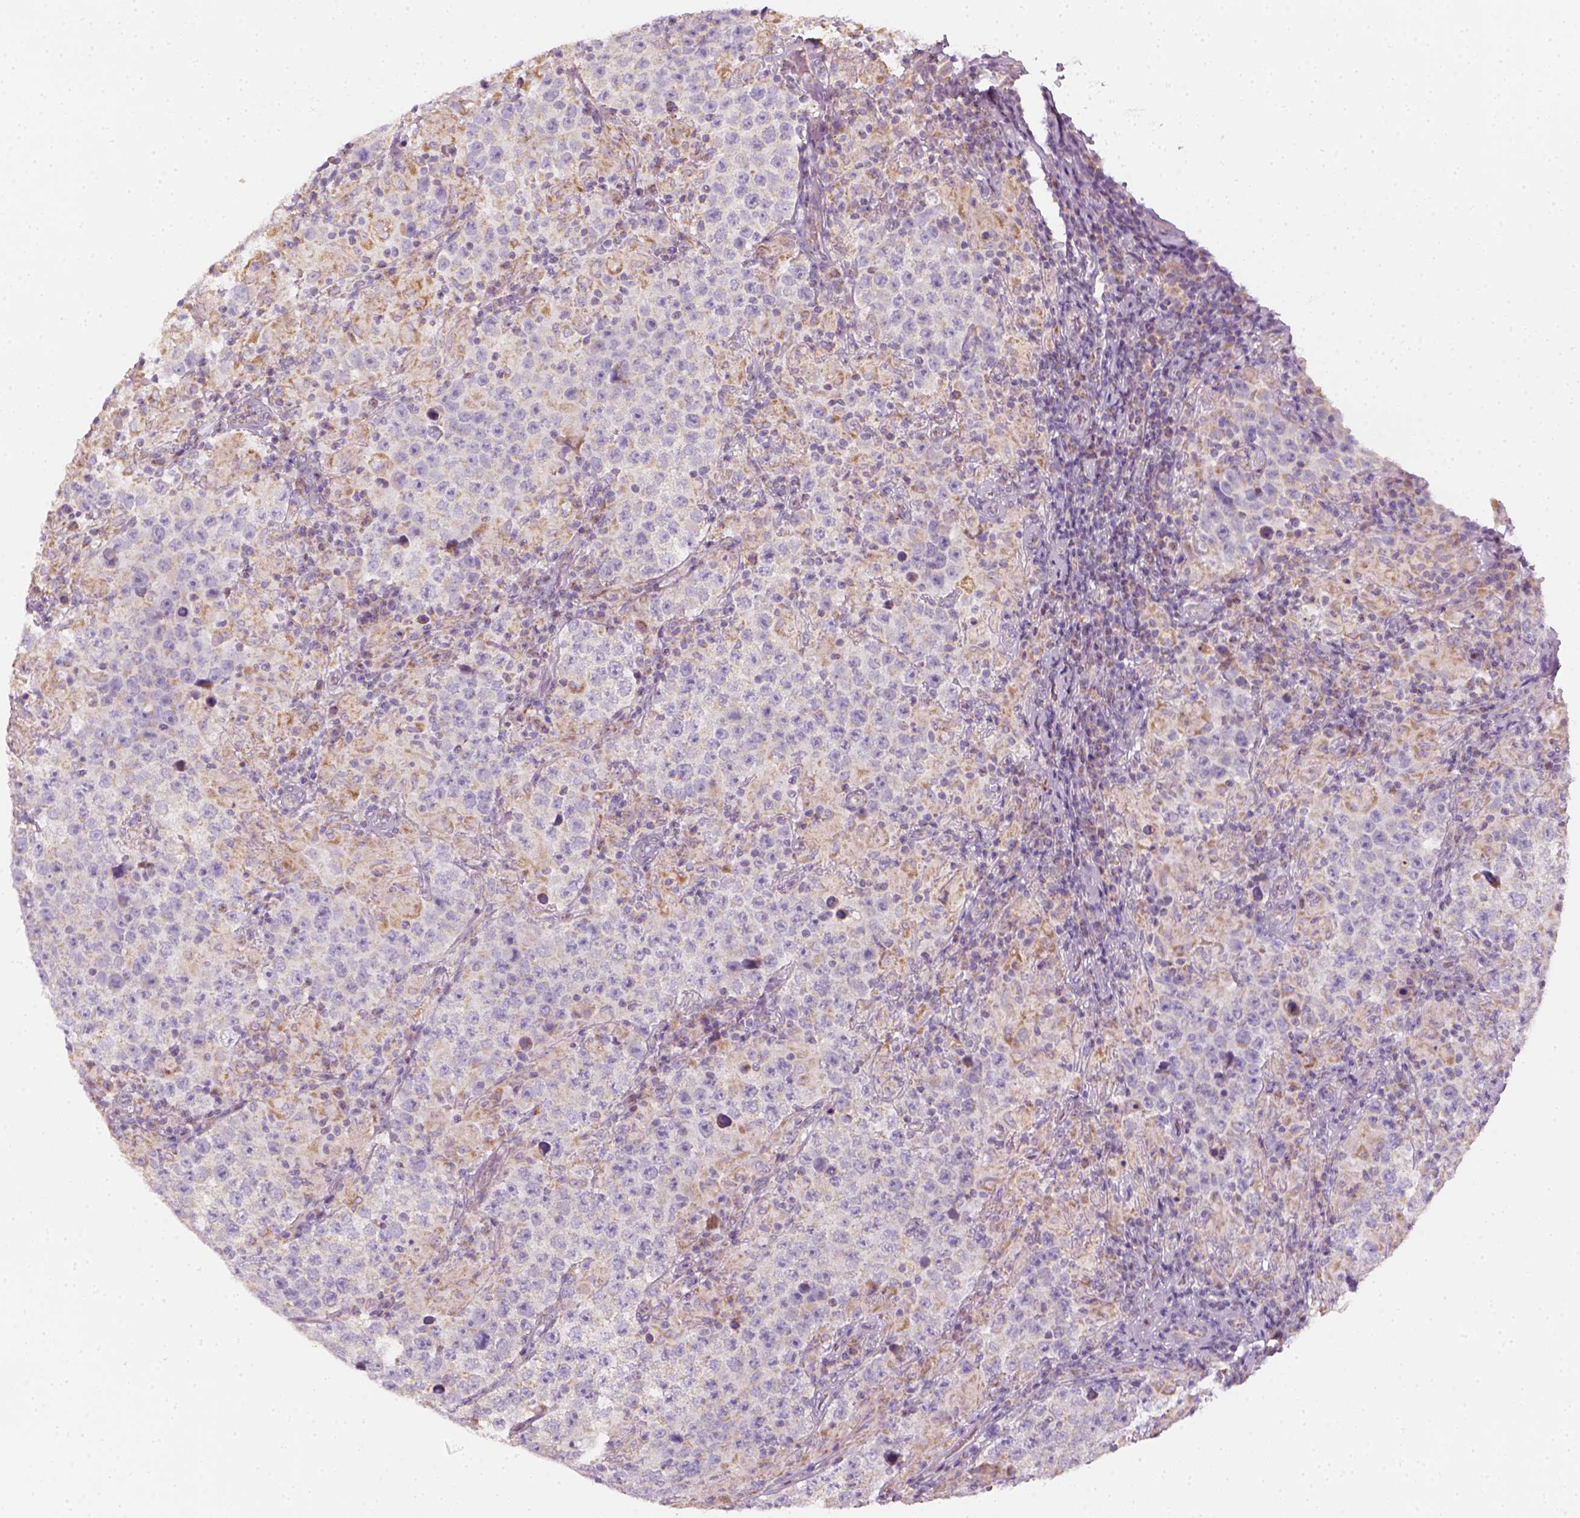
{"staining": {"intensity": "negative", "quantity": "none", "location": "none"}, "tissue": "testis cancer", "cell_type": "Tumor cells", "image_type": "cancer", "snomed": [{"axis": "morphology", "description": "Seminoma, NOS"}, {"axis": "morphology", "description": "Carcinoma, Embryonal, NOS"}, {"axis": "topography", "description": "Testis"}], "caption": "This histopathology image is of testis seminoma stained with immunohistochemistry to label a protein in brown with the nuclei are counter-stained blue. There is no staining in tumor cells.", "gene": "AWAT2", "patient": {"sex": "male", "age": 41}}